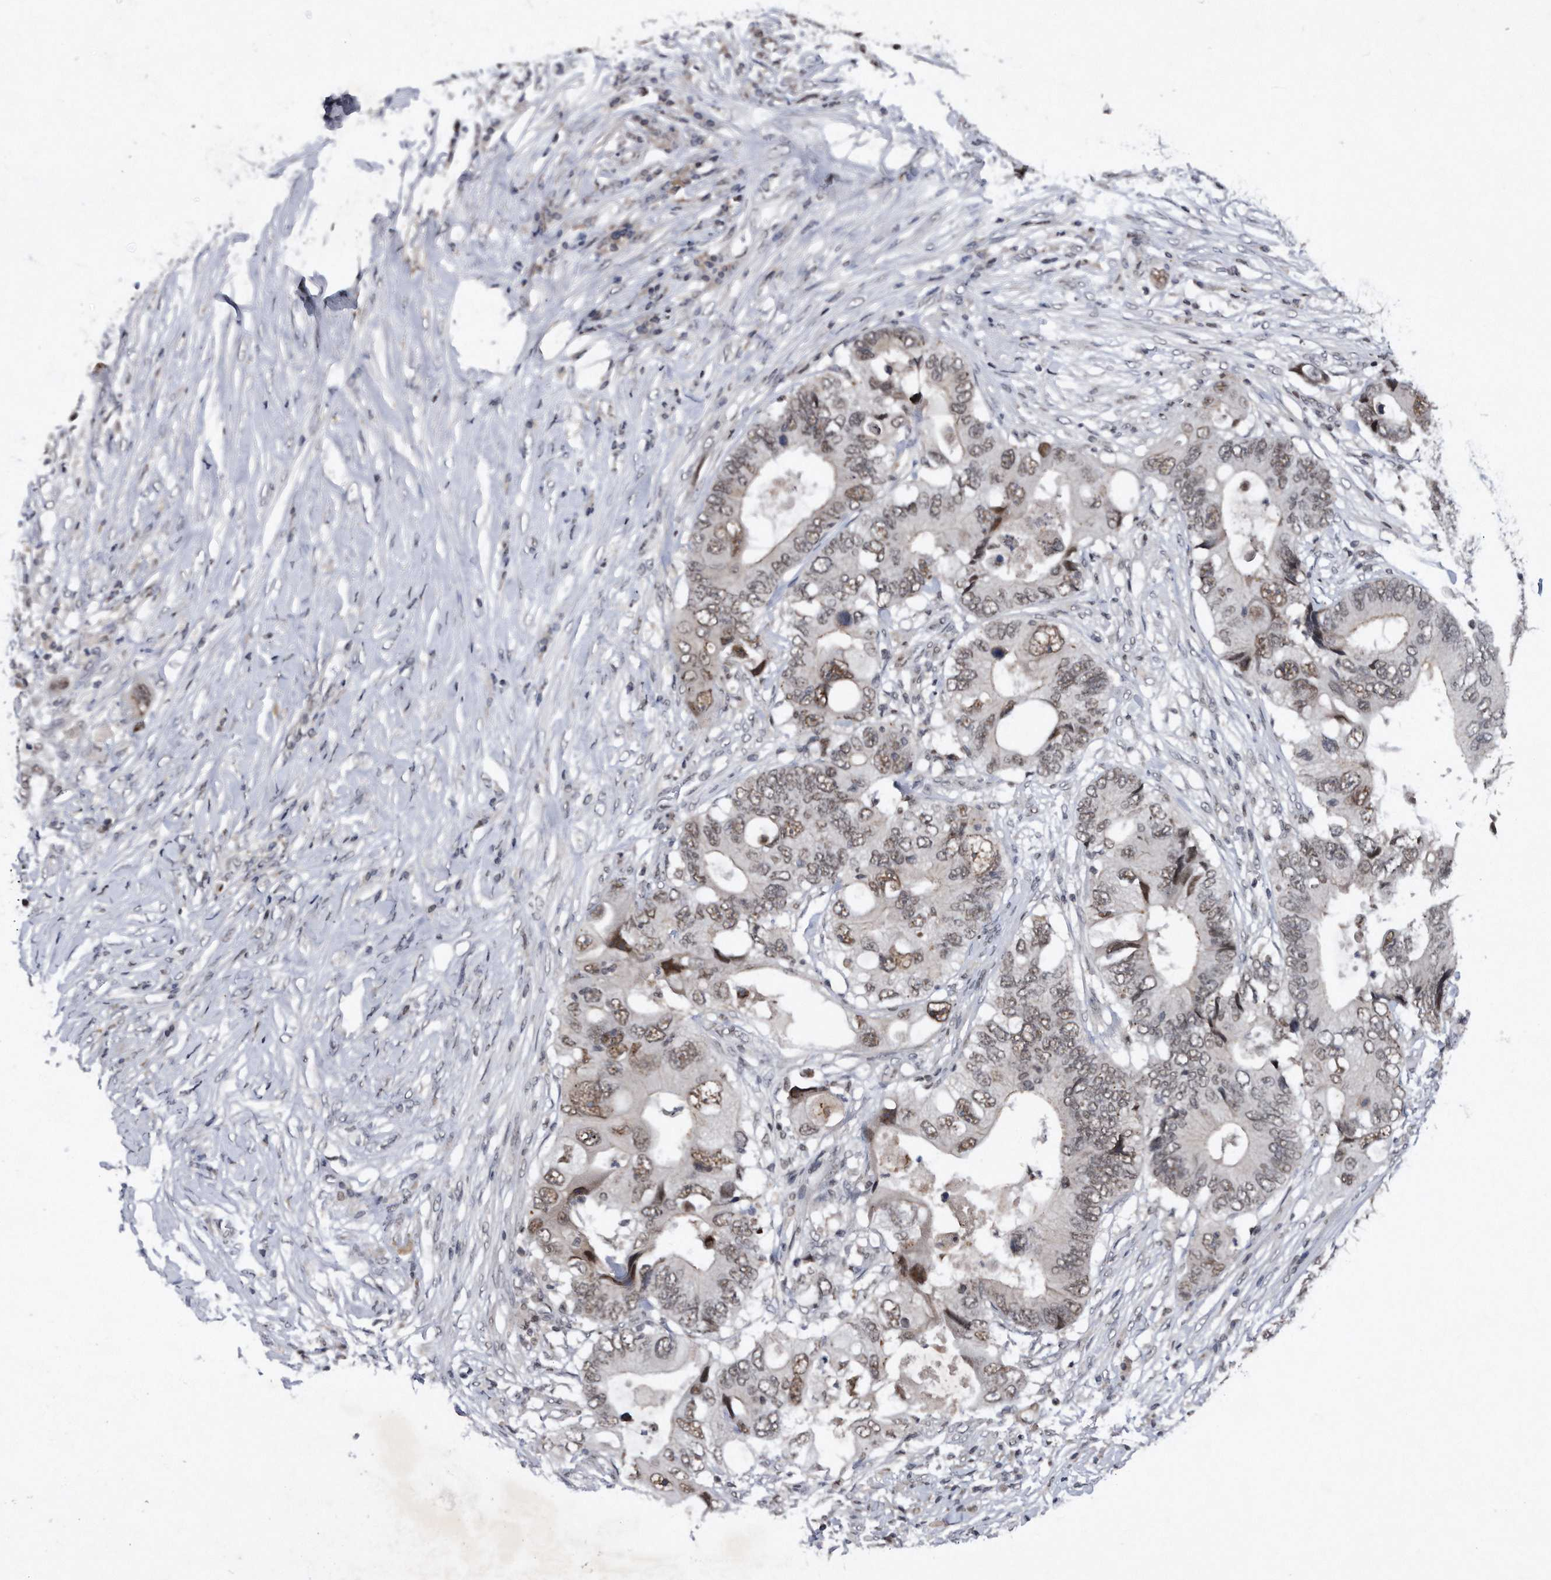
{"staining": {"intensity": "moderate", "quantity": "<25%", "location": "nuclear"}, "tissue": "colorectal cancer", "cell_type": "Tumor cells", "image_type": "cancer", "snomed": [{"axis": "morphology", "description": "Adenocarcinoma, NOS"}, {"axis": "topography", "description": "Colon"}], "caption": "Immunohistochemistry histopathology image of neoplastic tissue: colorectal cancer (adenocarcinoma) stained using immunohistochemistry exhibits low levels of moderate protein expression localized specifically in the nuclear of tumor cells, appearing as a nuclear brown color.", "gene": "VIRMA", "patient": {"sex": "male", "age": 71}}